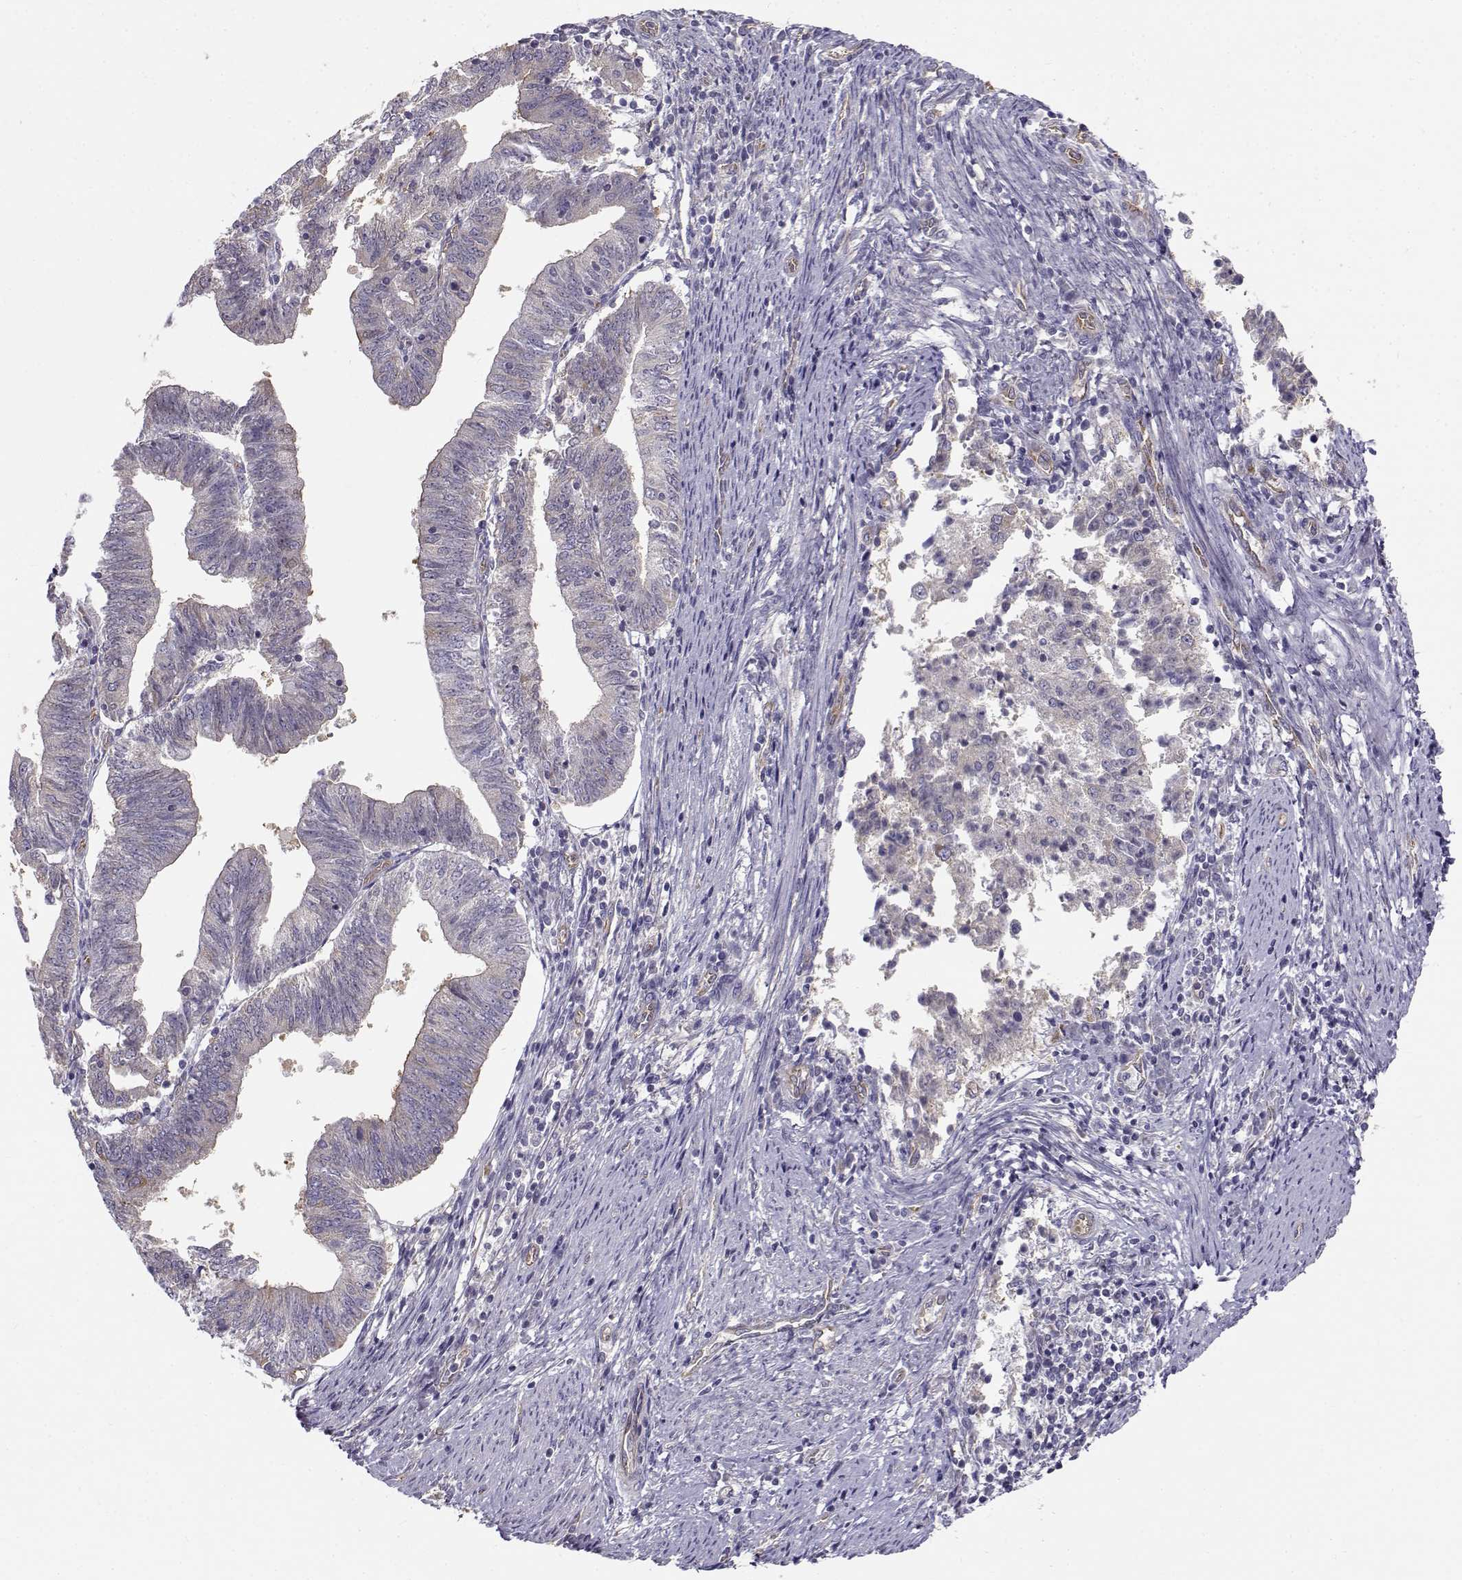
{"staining": {"intensity": "negative", "quantity": "none", "location": "none"}, "tissue": "endometrial cancer", "cell_type": "Tumor cells", "image_type": "cancer", "snomed": [{"axis": "morphology", "description": "Adenocarcinoma, NOS"}, {"axis": "topography", "description": "Endometrium"}], "caption": "This is a image of immunohistochemistry (IHC) staining of endometrial cancer, which shows no positivity in tumor cells.", "gene": "BEND6", "patient": {"sex": "female", "age": 82}}